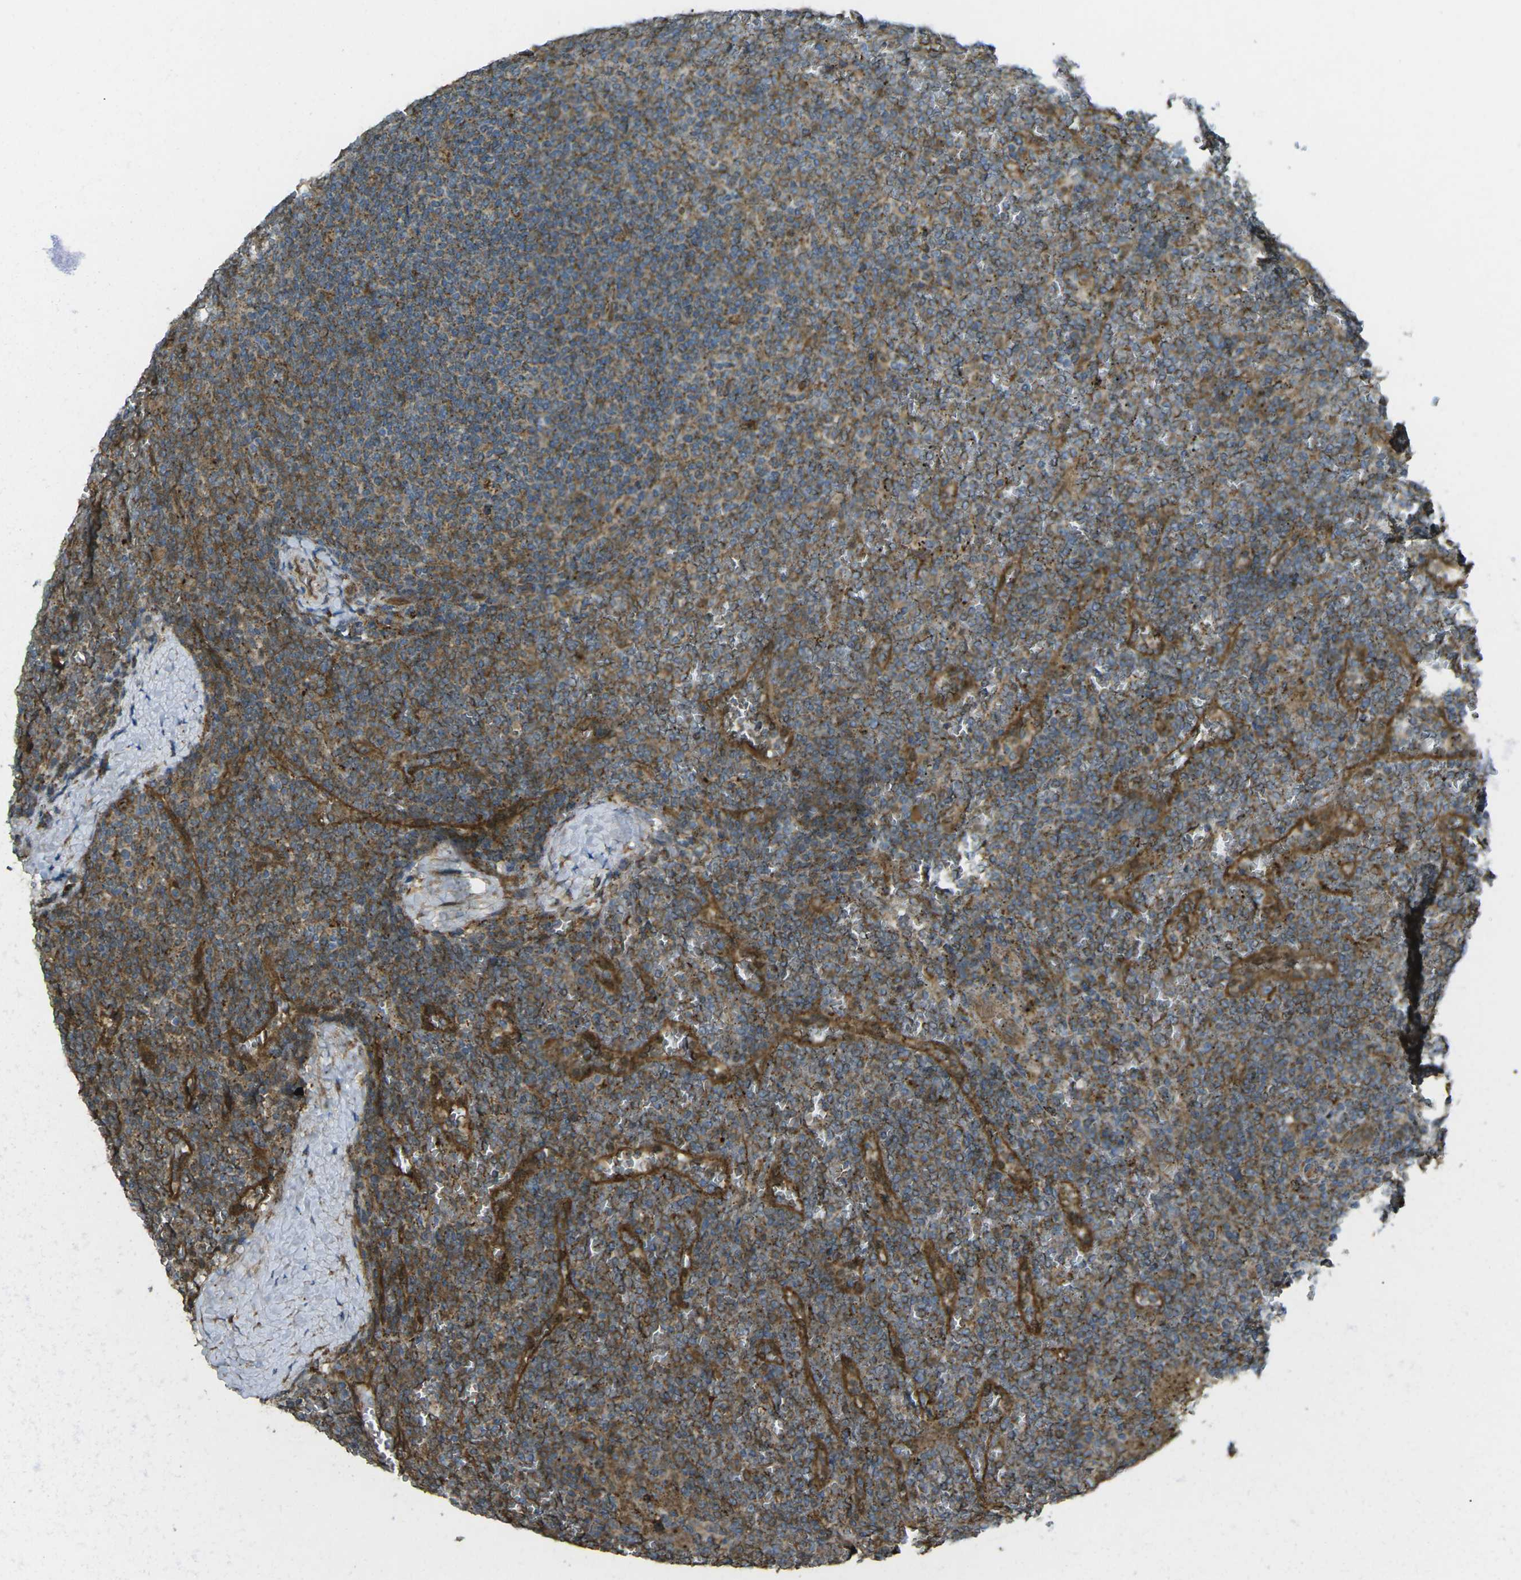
{"staining": {"intensity": "weak", "quantity": "25%-75%", "location": "cytoplasmic/membranous"}, "tissue": "lymphoma", "cell_type": "Tumor cells", "image_type": "cancer", "snomed": [{"axis": "morphology", "description": "Malignant lymphoma, non-Hodgkin's type, Low grade"}, {"axis": "topography", "description": "Spleen"}], "caption": "Malignant lymphoma, non-Hodgkin's type (low-grade) stained with a protein marker displays weak staining in tumor cells.", "gene": "CHMP3", "patient": {"sex": "female", "age": 19}}